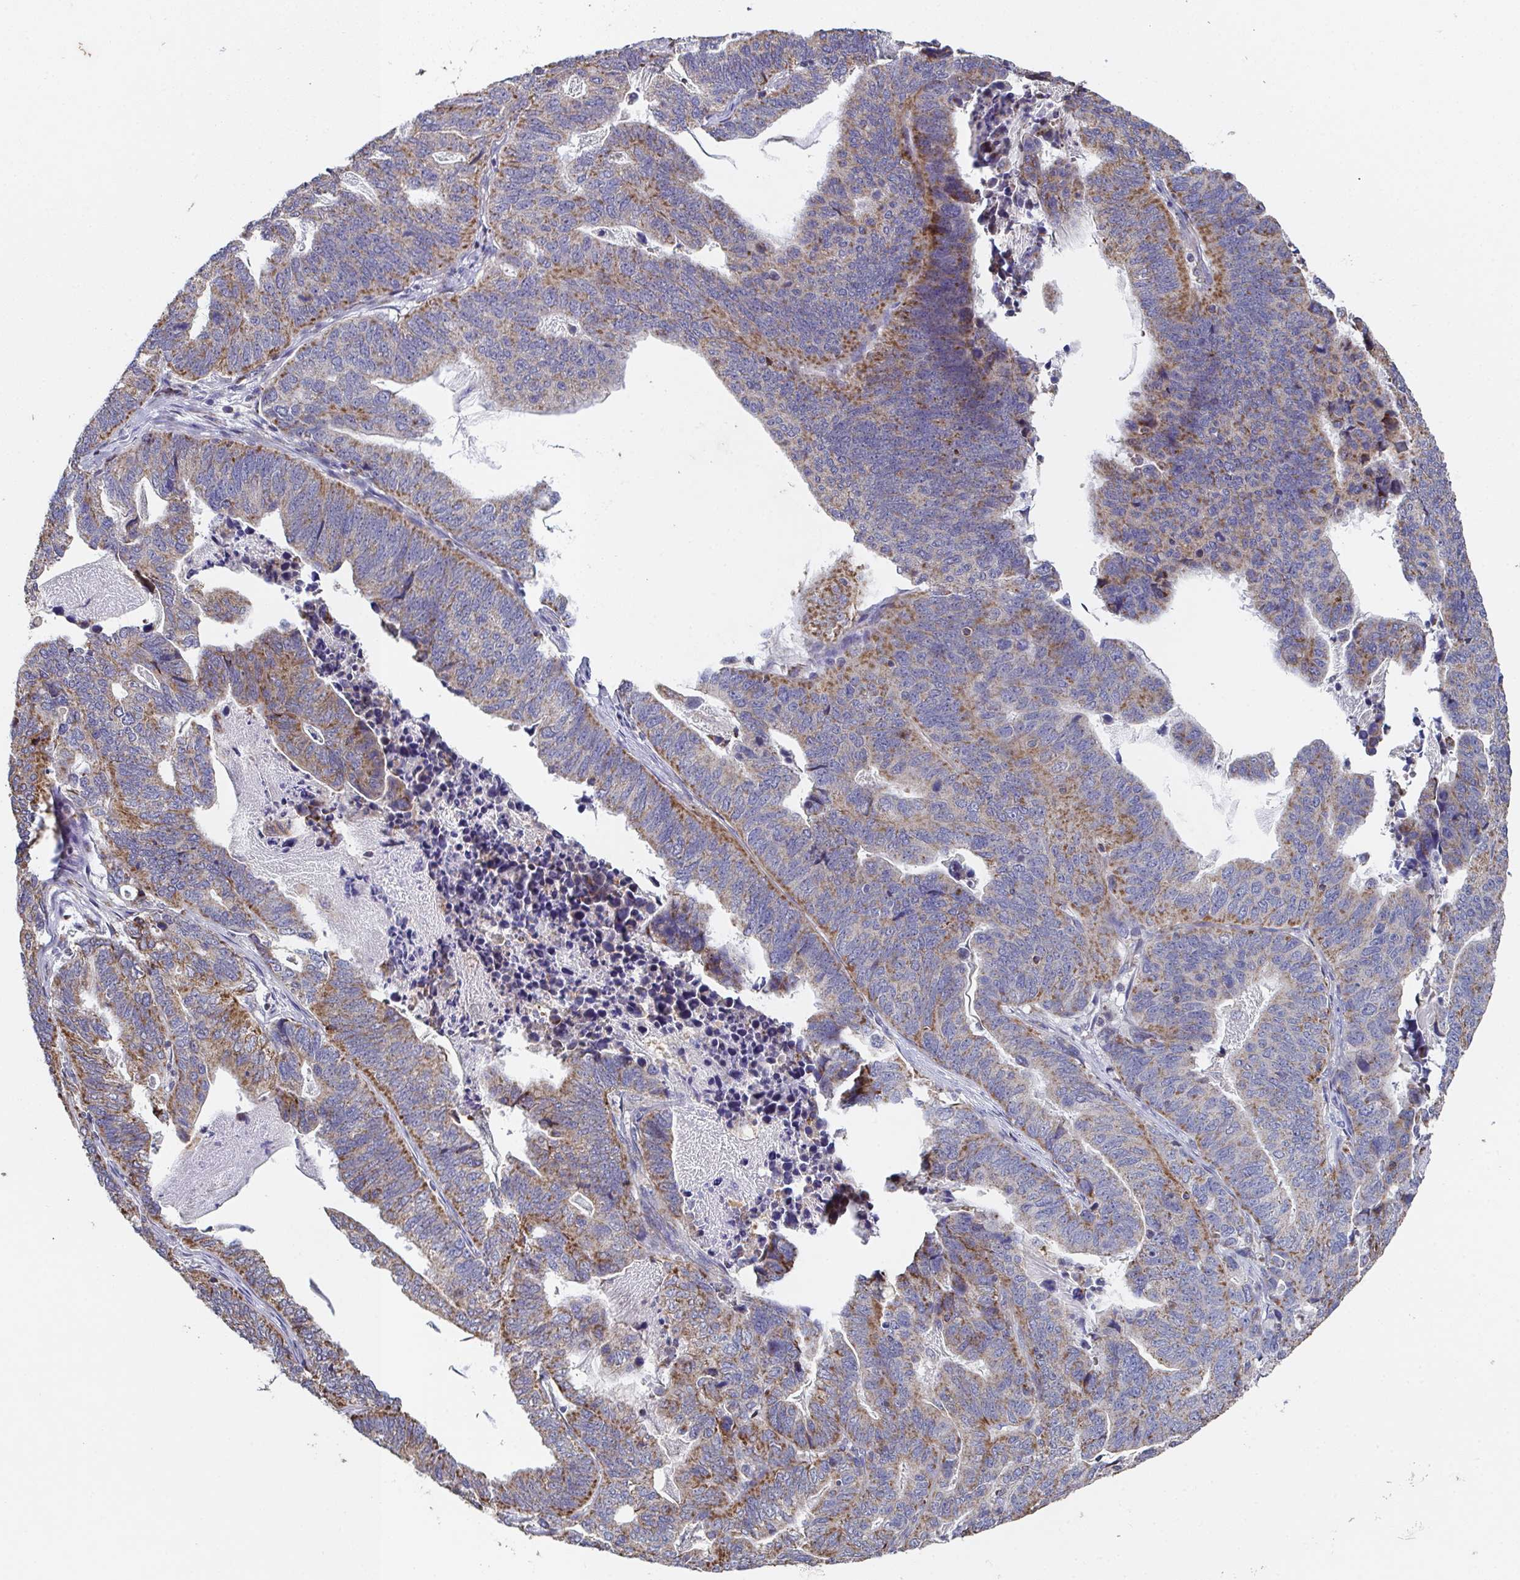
{"staining": {"intensity": "moderate", "quantity": "25%-75%", "location": "cytoplasmic/membranous"}, "tissue": "stomach cancer", "cell_type": "Tumor cells", "image_type": "cancer", "snomed": [{"axis": "morphology", "description": "Adenocarcinoma, NOS"}, {"axis": "topography", "description": "Stomach, upper"}], "caption": "Approximately 25%-75% of tumor cells in human stomach cancer (adenocarcinoma) exhibit moderate cytoplasmic/membranous protein expression as visualized by brown immunohistochemical staining.", "gene": "MT-ND3", "patient": {"sex": "female", "age": 67}}